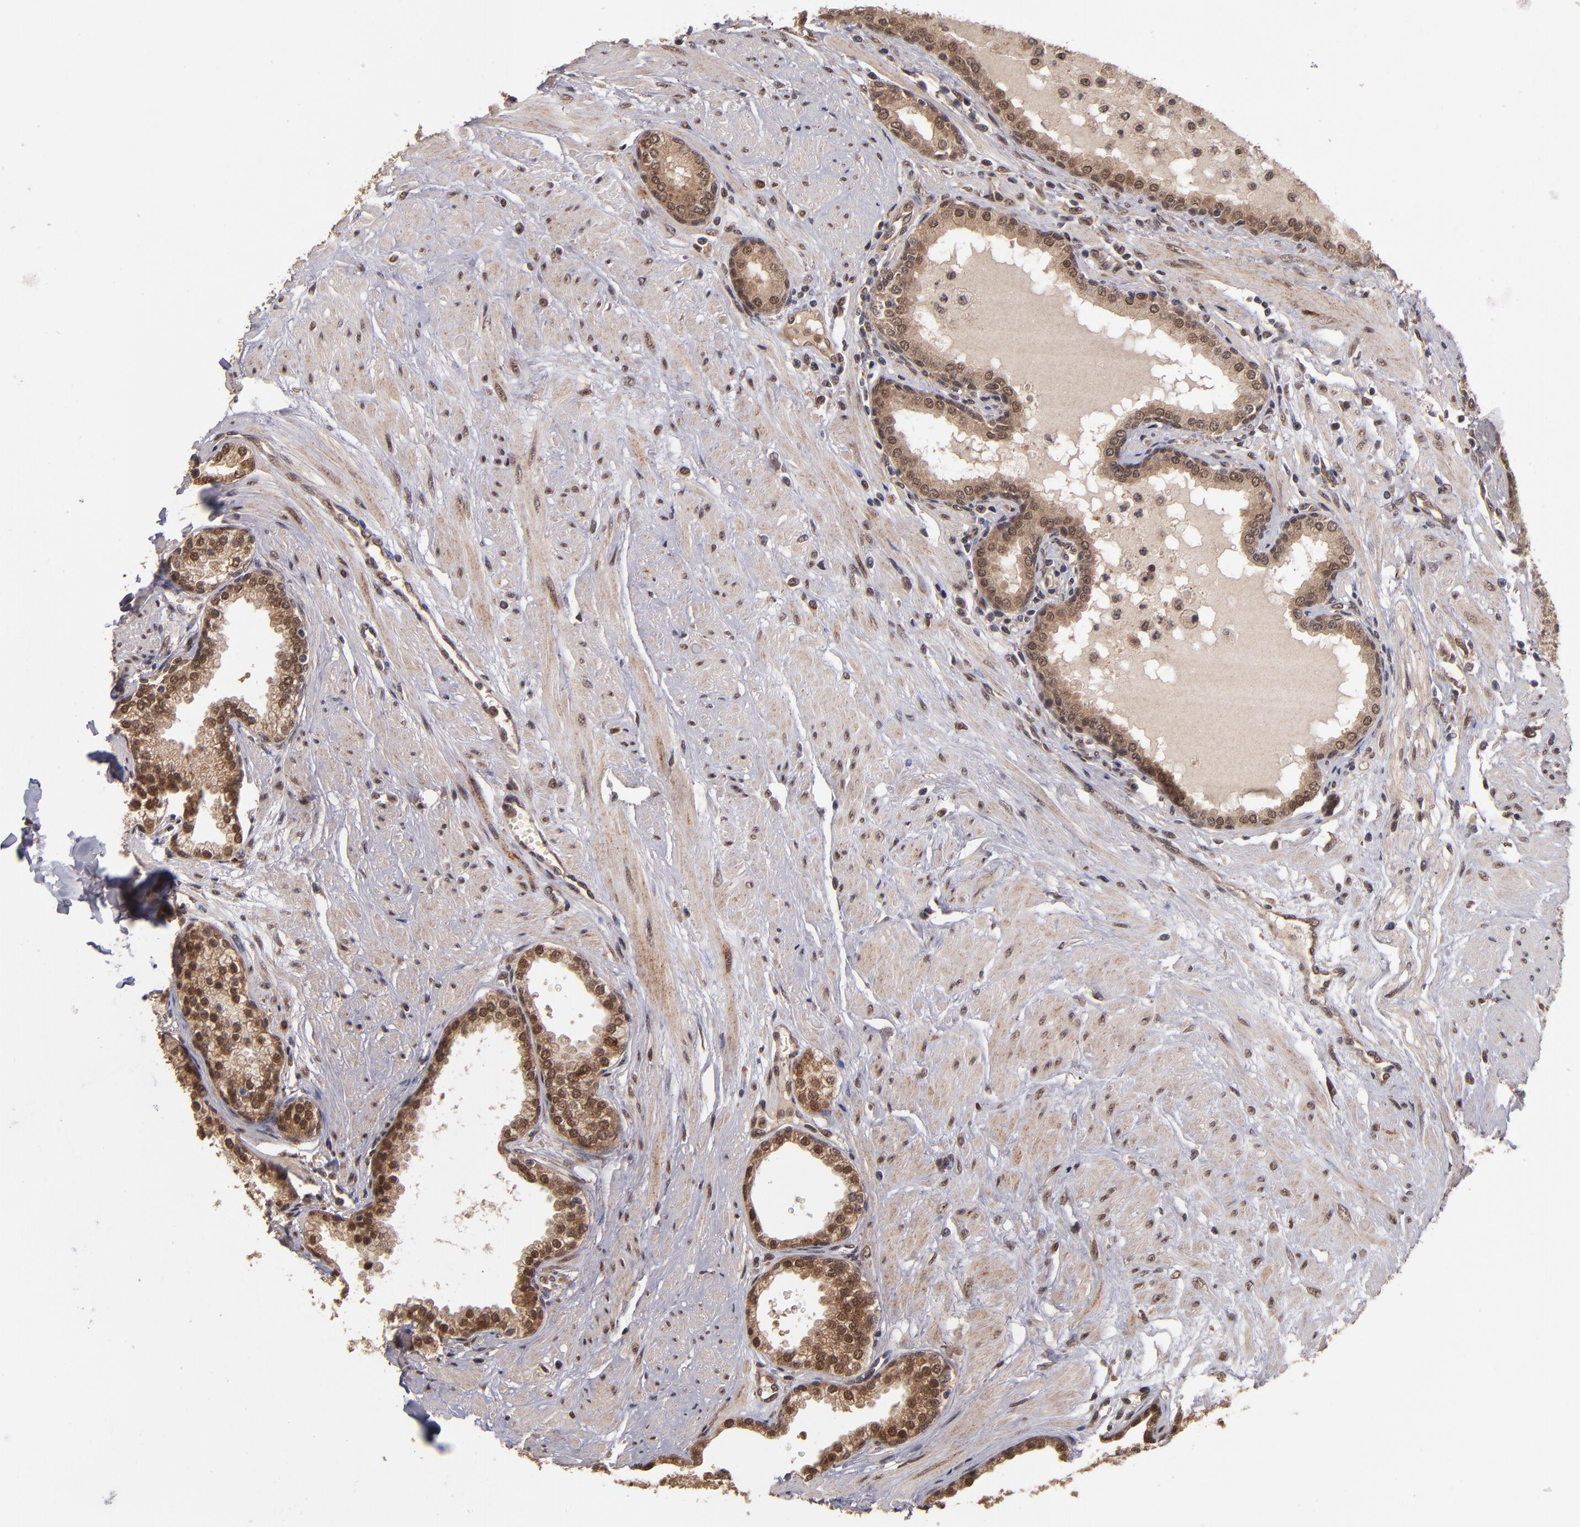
{"staining": {"intensity": "moderate", "quantity": ">75%", "location": "cytoplasmic/membranous,nuclear"}, "tissue": "prostate", "cell_type": "Glandular cells", "image_type": "normal", "snomed": [{"axis": "morphology", "description": "Normal tissue, NOS"}, {"axis": "topography", "description": "Prostate"}], "caption": "Brown immunohistochemical staining in benign human prostate displays moderate cytoplasmic/membranous,nuclear positivity in about >75% of glandular cells.", "gene": "CUL5", "patient": {"sex": "male", "age": 64}}